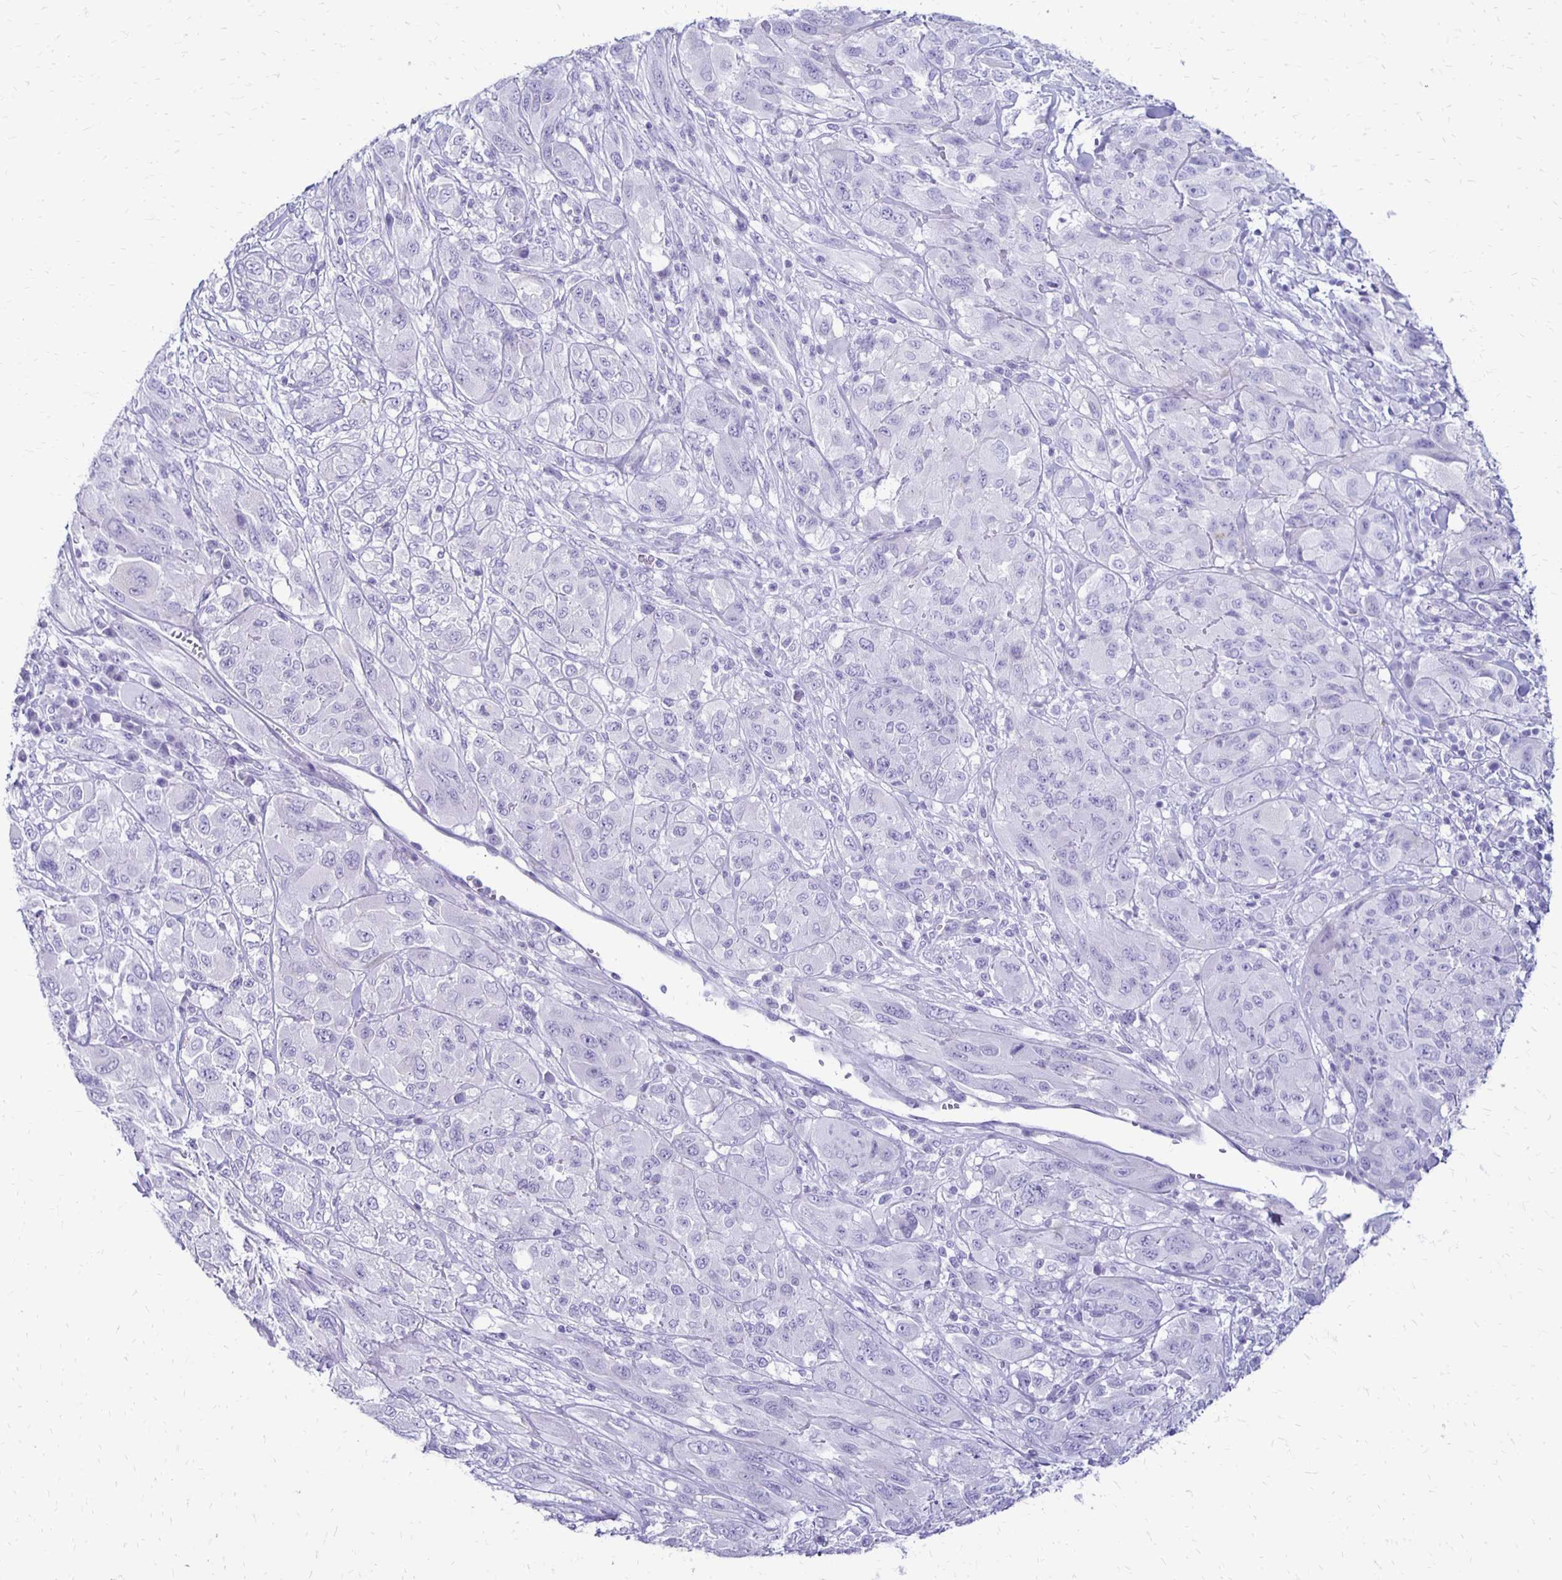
{"staining": {"intensity": "negative", "quantity": "none", "location": "none"}, "tissue": "melanoma", "cell_type": "Tumor cells", "image_type": "cancer", "snomed": [{"axis": "morphology", "description": "Malignant melanoma, NOS"}, {"axis": "topography", "description": "Skin"}], "caption": "The histopathology image reveals no staining of tumor cells in malignant melanoma. (Brightfield microscopy of DAB immunohistochemistry (IHC) at high magnification).", "gene": "RYR1", "patient": {"sex": "female", "age": 91}}